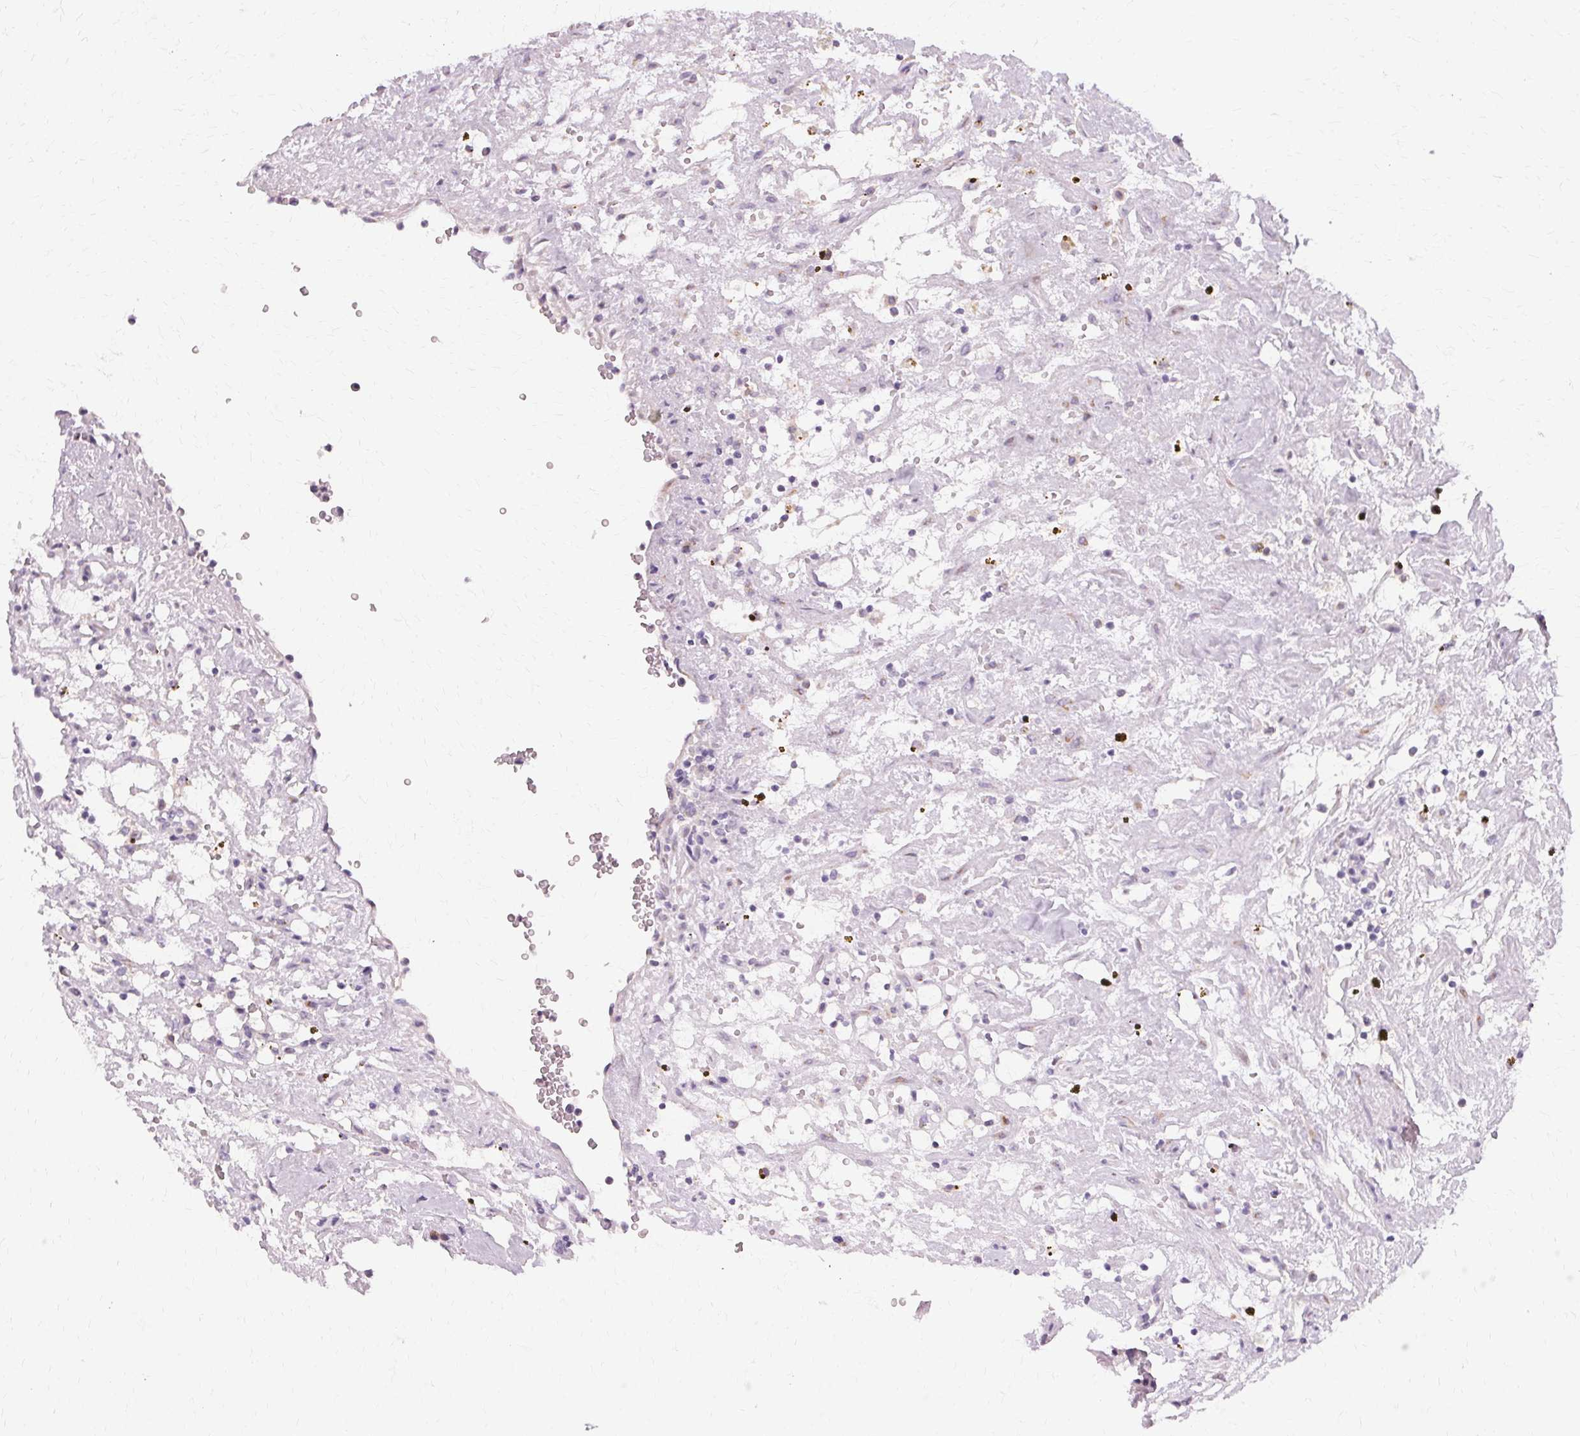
{"staining": {"intensity": "negative", "quantity": "none", "location": "none"}, "tissue": "renal cancer", "cell_type": "Tumor cells", "image_type": "cancer", "snomed": [{"axis": "morphology", "description": "Adenocarcinoma, NOS"}, {"axis": "topography", "description": "Kidney"}], "caption": "Tumor cells show no significant protein positivity in renal adenocarcinoma.", "gene": "FCRL3", "patient": {"sex": "female", "age": 69}}